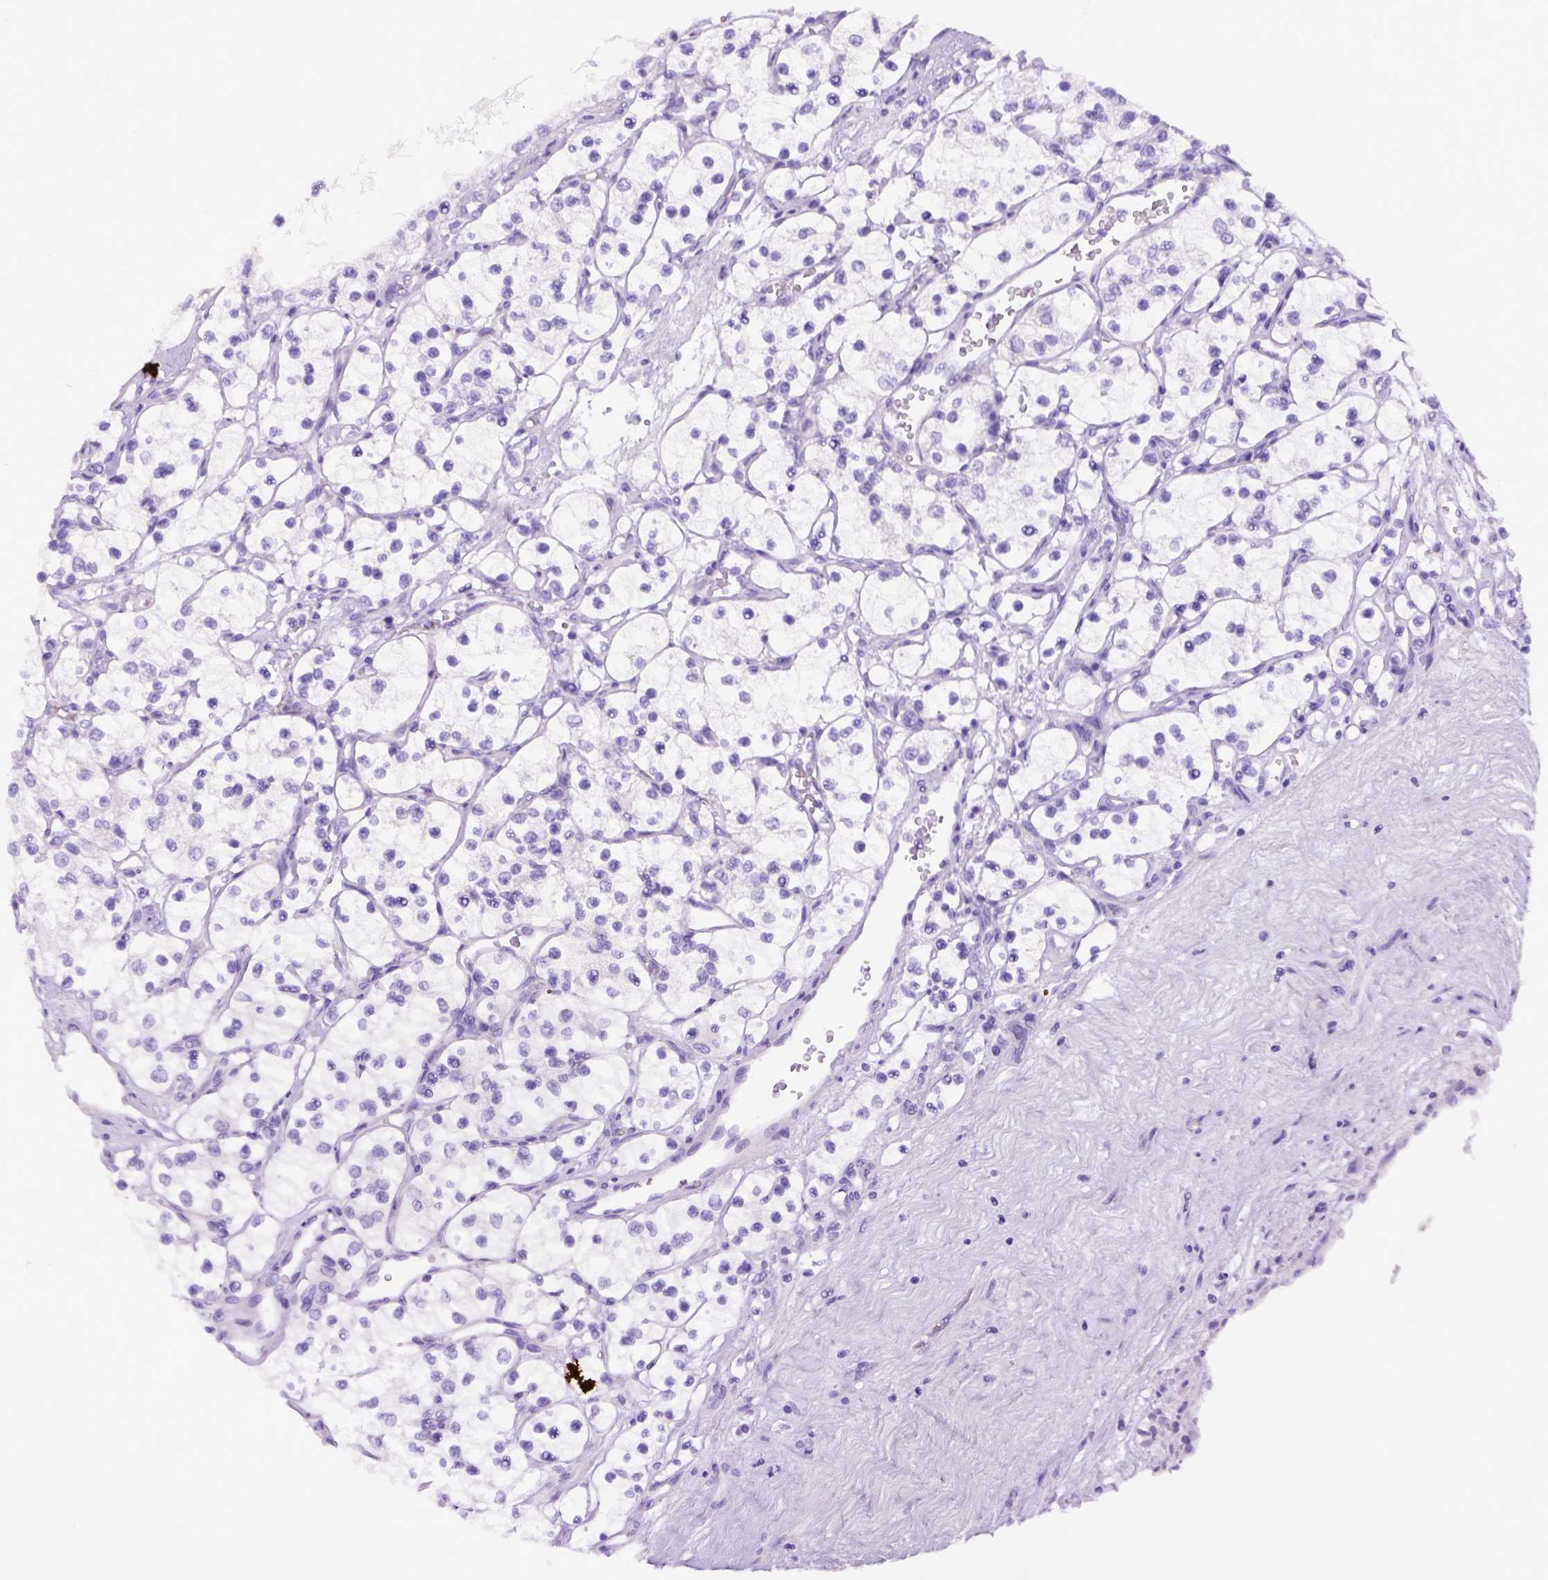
{"staining": {"intensity": "negative", "quantity": "none", "location": "none"}, "tissue": "renal cancer", "cell_type": "Tumor cells", "image_type": "cancer", "snomed": [{"axis": "morphology", "description": "Adenocarcinoma, NOS"}, {"axis": "topography", "description": "Kidney"}], "caption": "An IHC photomicrograph of adenocarcinoma (renal) is shown. There is no staining in tumor cells of adenocarcinoma (renal).", "gene": "ITIH4", "patient": {"sex": "female", "age": 69}}